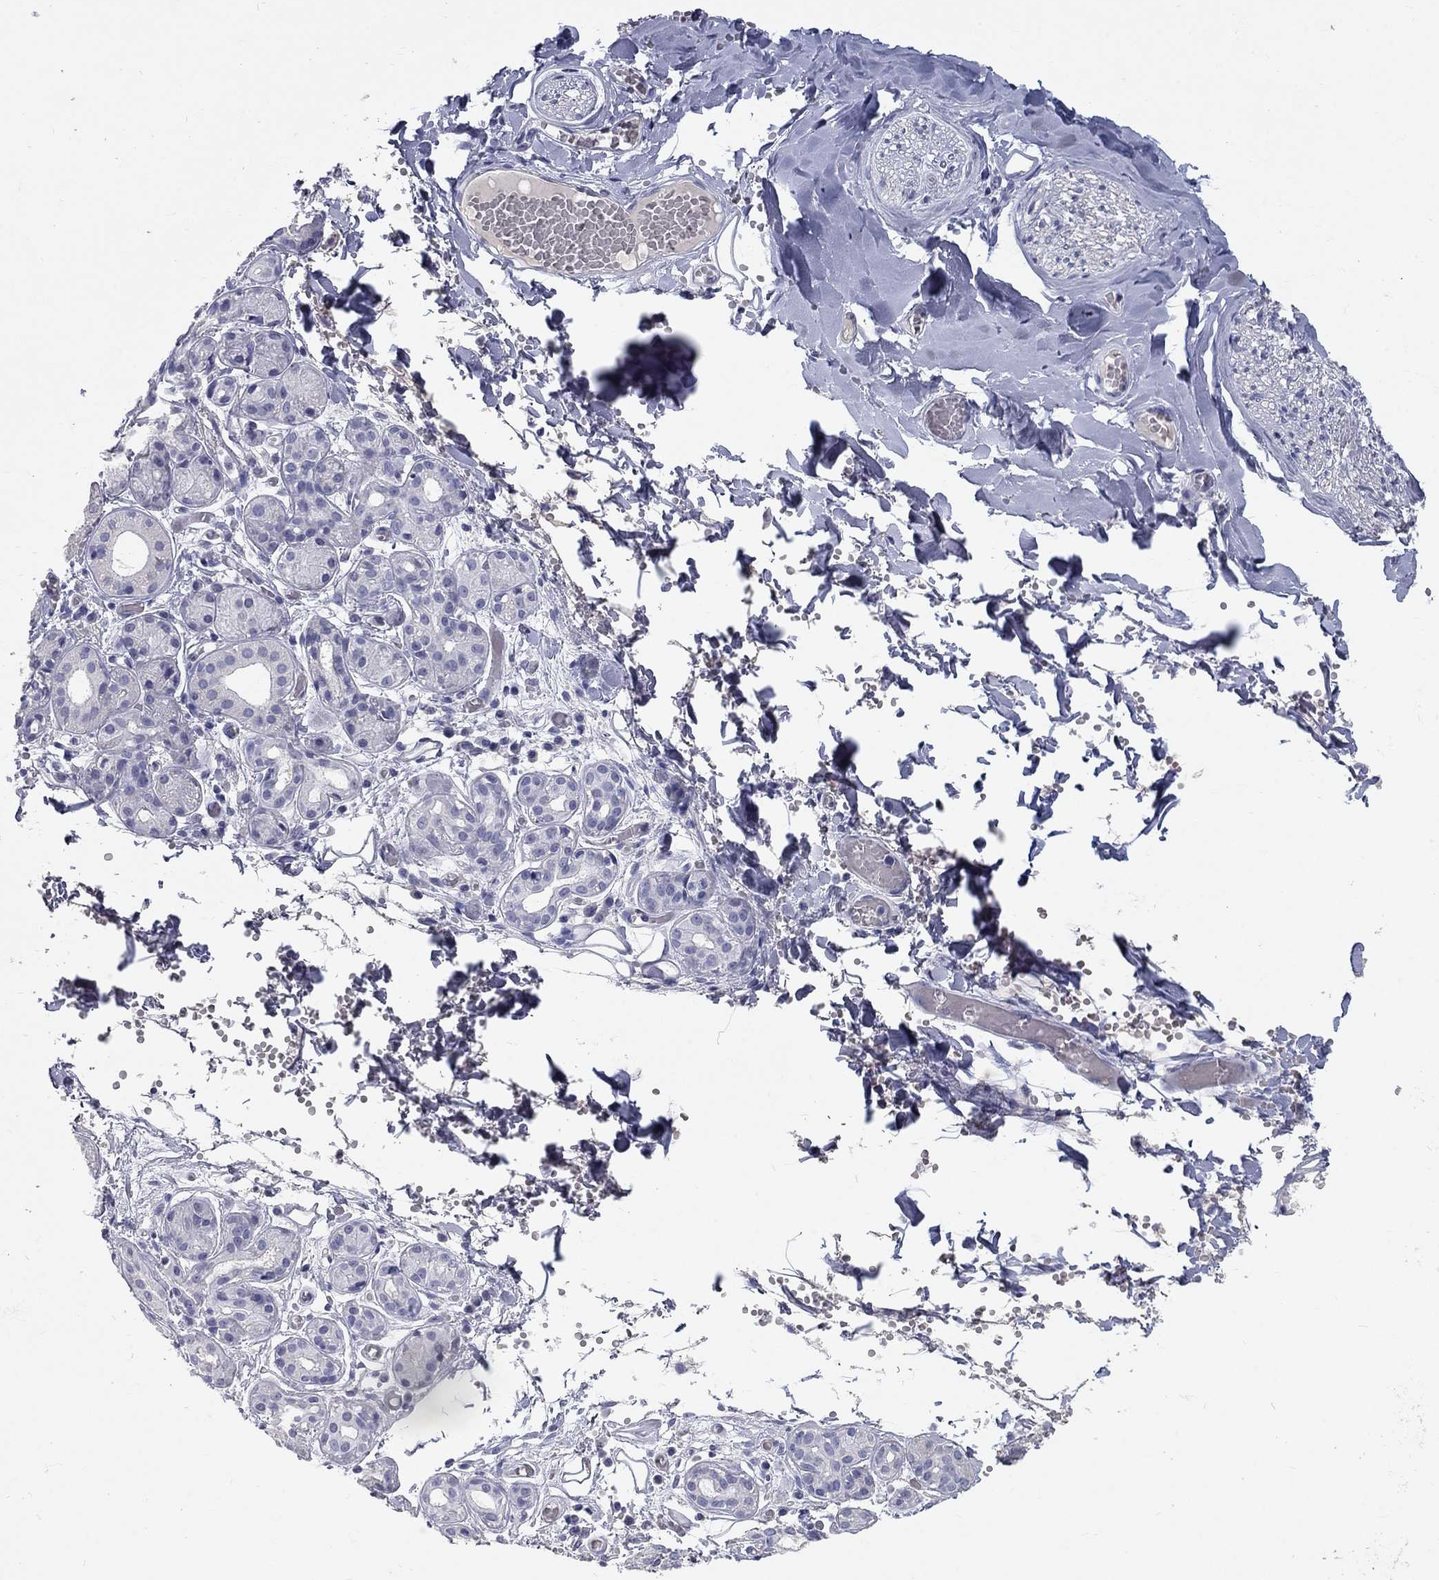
{"staining": {"intensity": "negative", "quantity": "none", "location": "none"}, "tissue": "salivary gland", "cell_type": "Glandular cells", "image_type": "normal", "snomed": [{"axis": "morphology", "description": "Normal tissue, NOS"}, {"axis": "topography", "description": "Salivary gland"}, {"axis": "topography", "description": "Peripheral nerve tissue"}], "caption": "Protein analysis of benign salivary gland exhibits no significant expression in glandular cells. The staining was performed using DAB (3,3'-diaminobenzidine) to visualize the protein expression in brown, while the nuclei were stained in blue with hematoxylin (Magnification: 20x).", "gene": "PTH1R", "patient": {"sex": "male", "age": 71}}